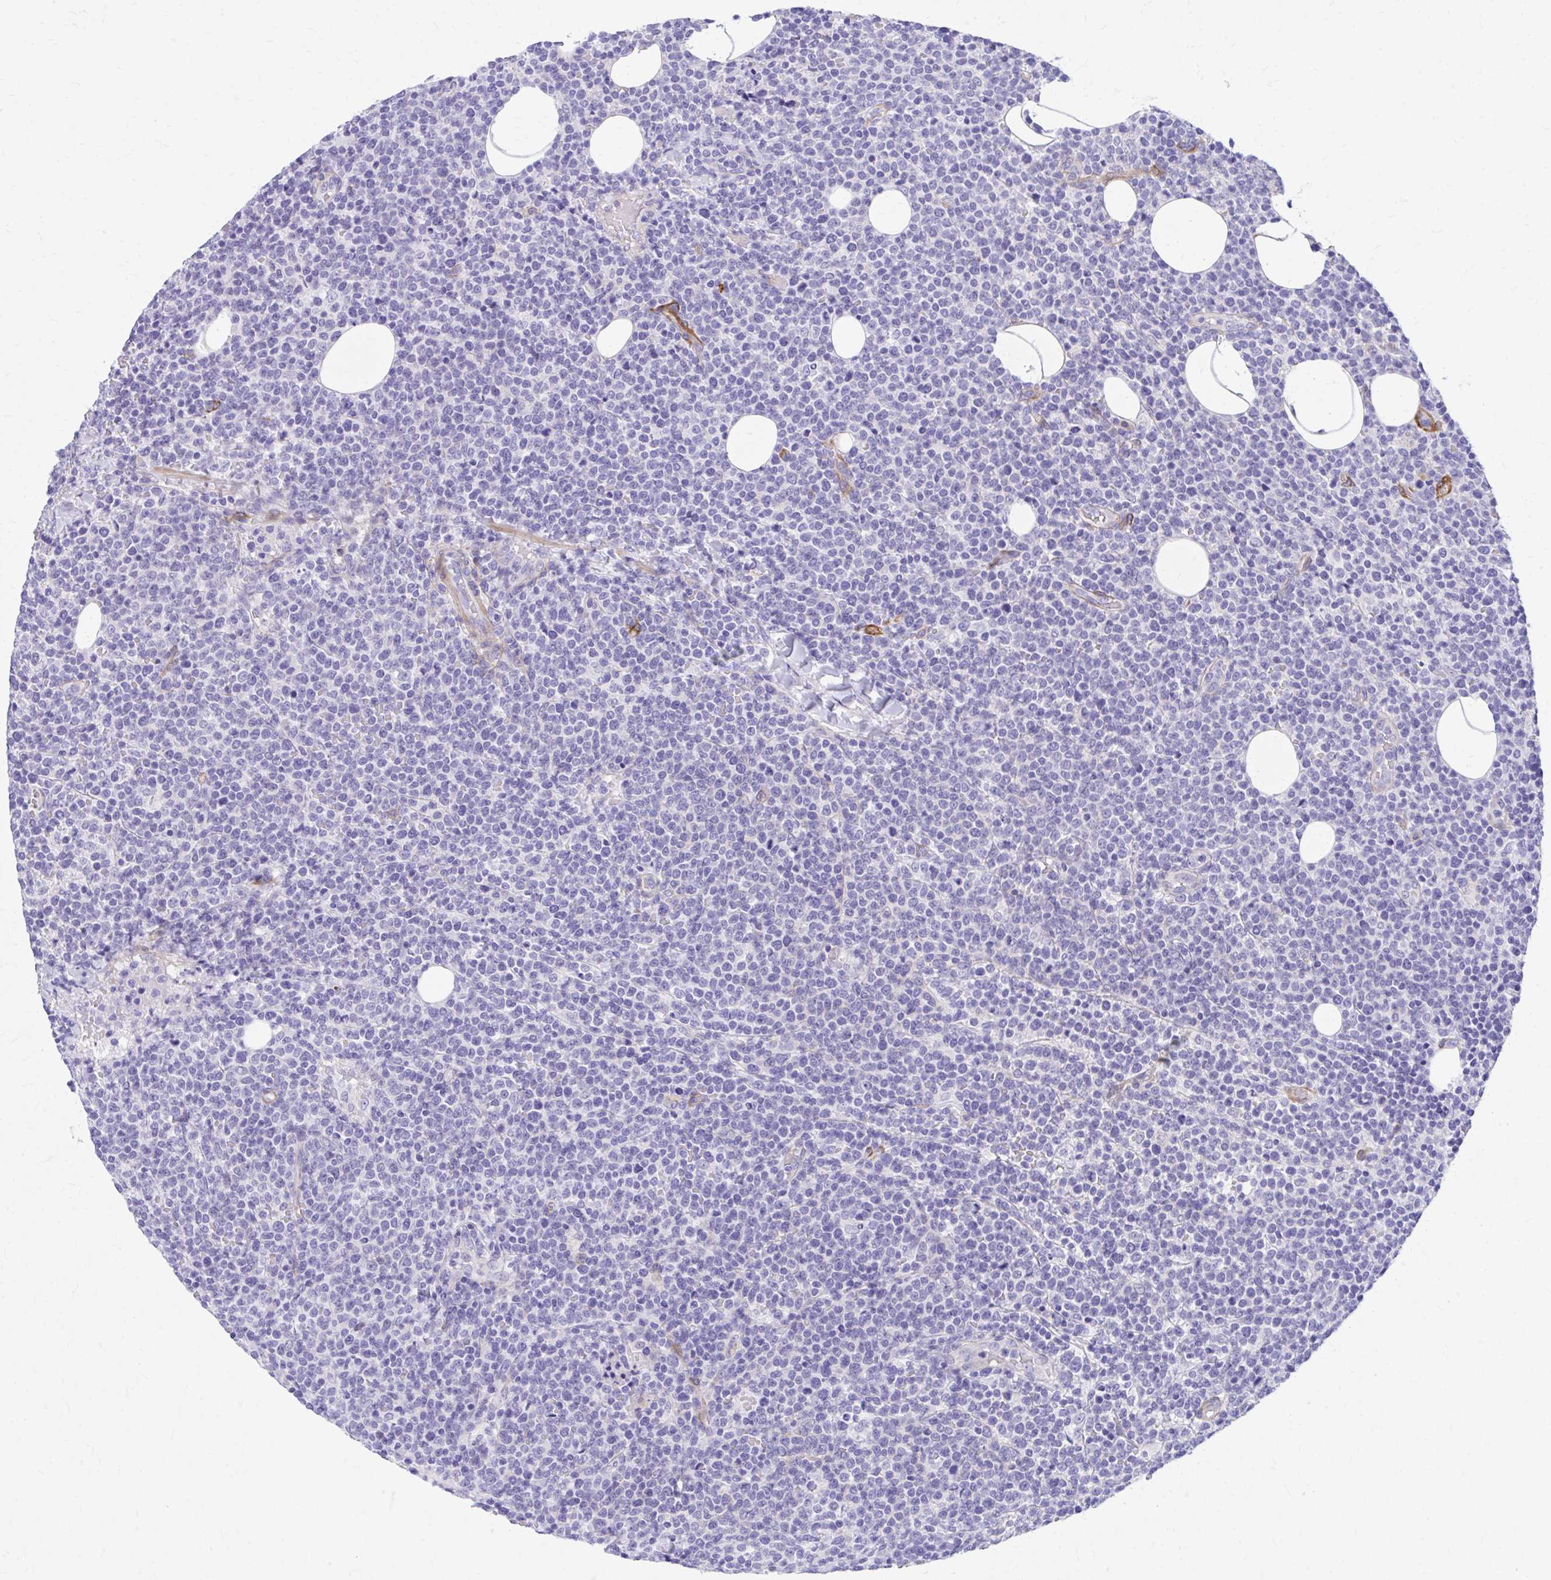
{"staining": {"intensity": "negative", "quantity": "none", "location": "none"}, "tissue": "lymphoma", "cell_type": "Tumor cells", "image_type": "cancer", "snomed": [{"axis": "morphology", "description": "Malignant lymphoma, non-Hodgkin's type, High grade"}, {"axis": "topography", "description": "Lymph node"}], "caption": "Tumor cells are negative for brown protein staining in lymphoma. (Immunohistochemistry (ihc), brightfield microscopy, high magnification).", "gene": "EPB41L1", "patient": {"sex": "male", "age": 61}}